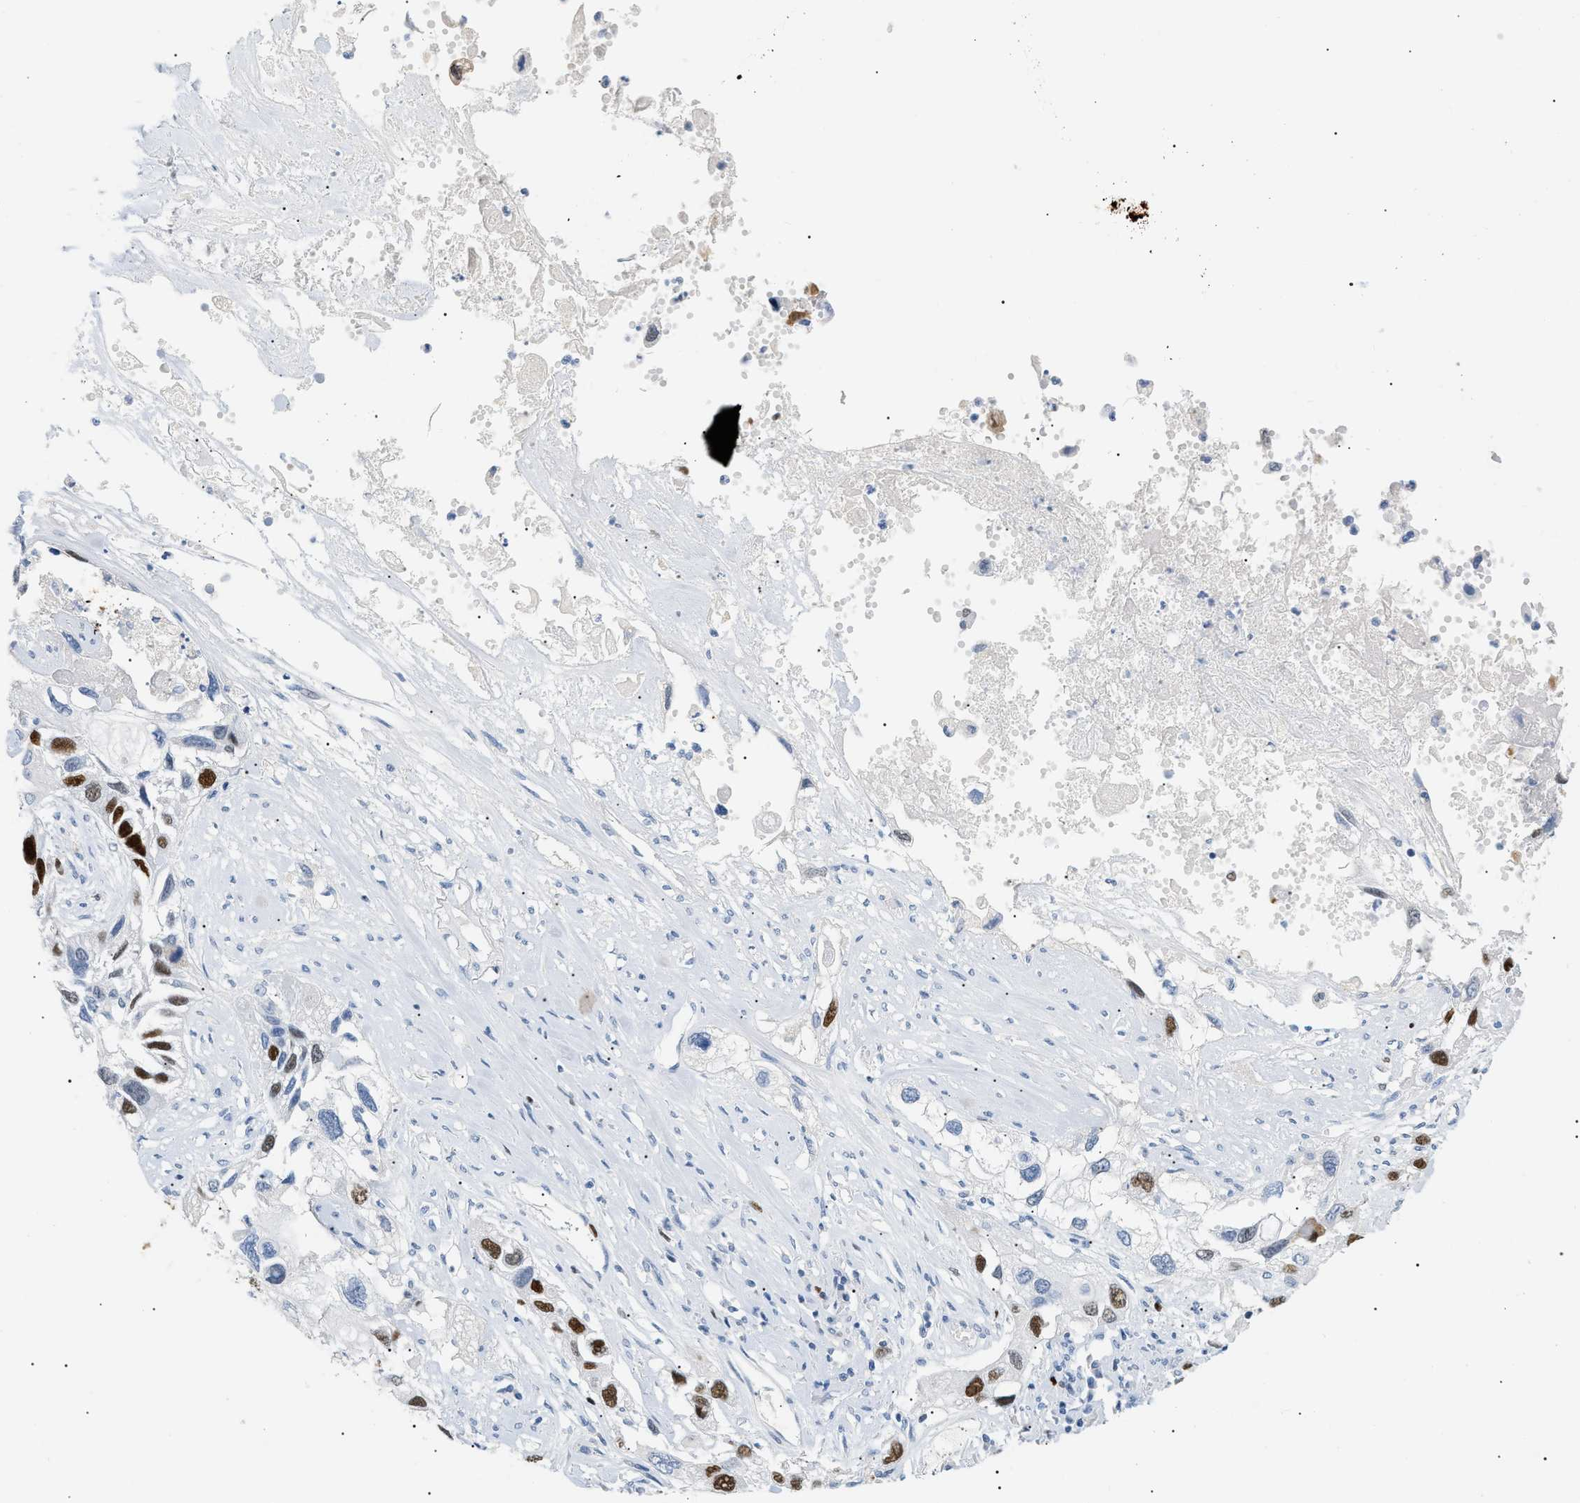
{"staining": {"intensity": "strong", "quantity": "25%-75%", "location": "nuclear"}, "tissue": "lung cancer", "cell_type": "Tumor cells", "image_type": "cancer", "snomed": [{"axis": "morphology", "description": "Squamous cell carcinoma, NOS"}, {"axis": "topography", "description": "Lung"}], "caption": "The immunohistochemical stain shows strong nuclear positivity in tumor cells of lung cancer (squamous cell carcinoma) tissue. Immunohistochemistry stains the protein of interest in brown and the nuclei are stained blue.", "gene": "MCM7", "patient": {"sex": "male", "age": 71}}